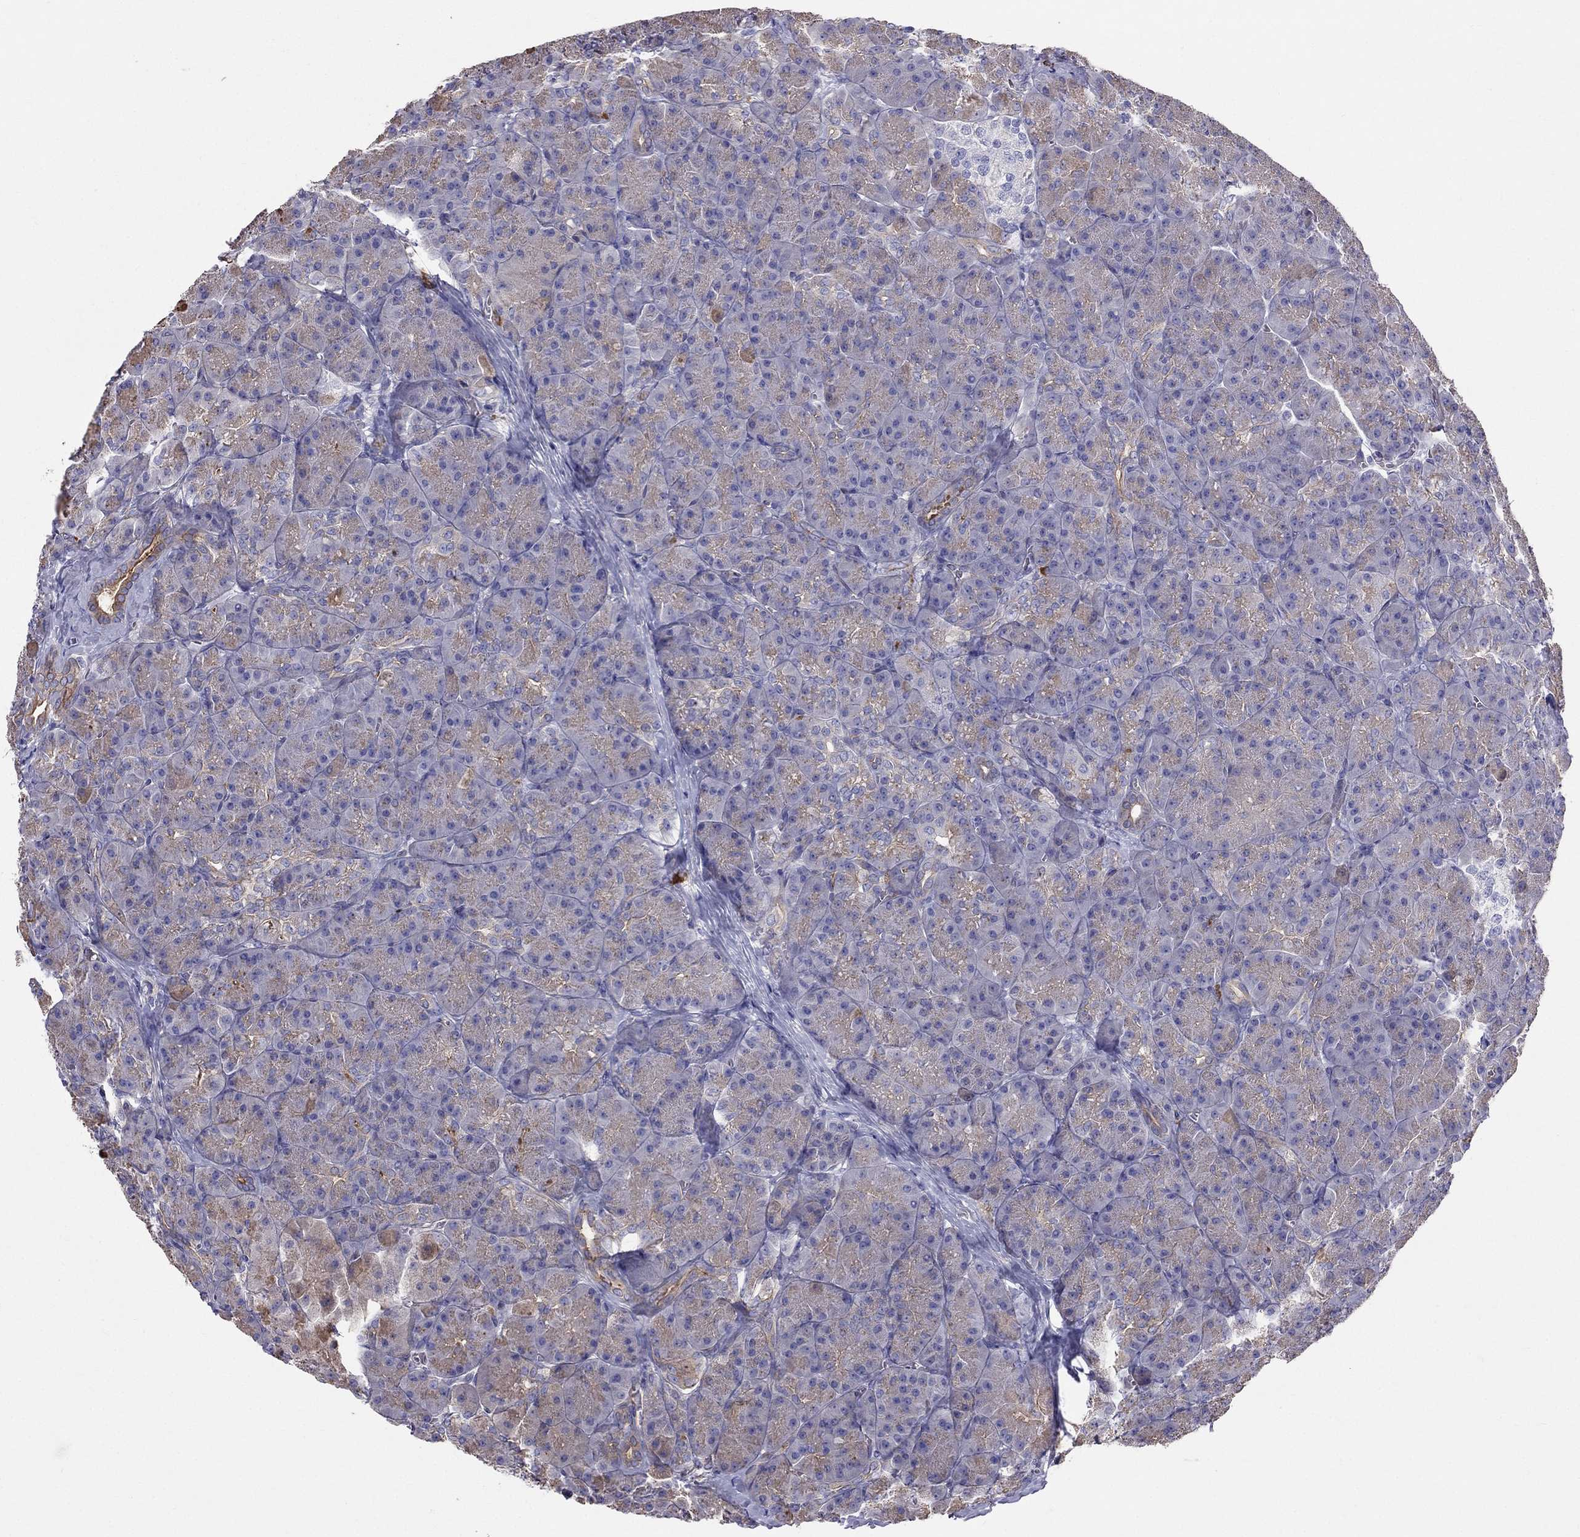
{"staining": {"intensity": "weak", "quantity": ">75%", "location": "cytoplasmic/membranous"}, "tissue": "pancreas", "cell_type": "Exocrine glandular cells", "image_type": "normal", "snomed": [{"axis": "morphology", "description": "Normal tissue, NOS"}, {"axis": "topography", "description": "Pancreas"}], "caption": "This micrograph displays immunohistochemistry staining of unremarkable human pancreas, with low weak cytoplasmic/membranous expression in approximately >75% of exocrine glandular cells.", "gene": "ENOX1", "patient": {"sex": "male", "age": 57}}